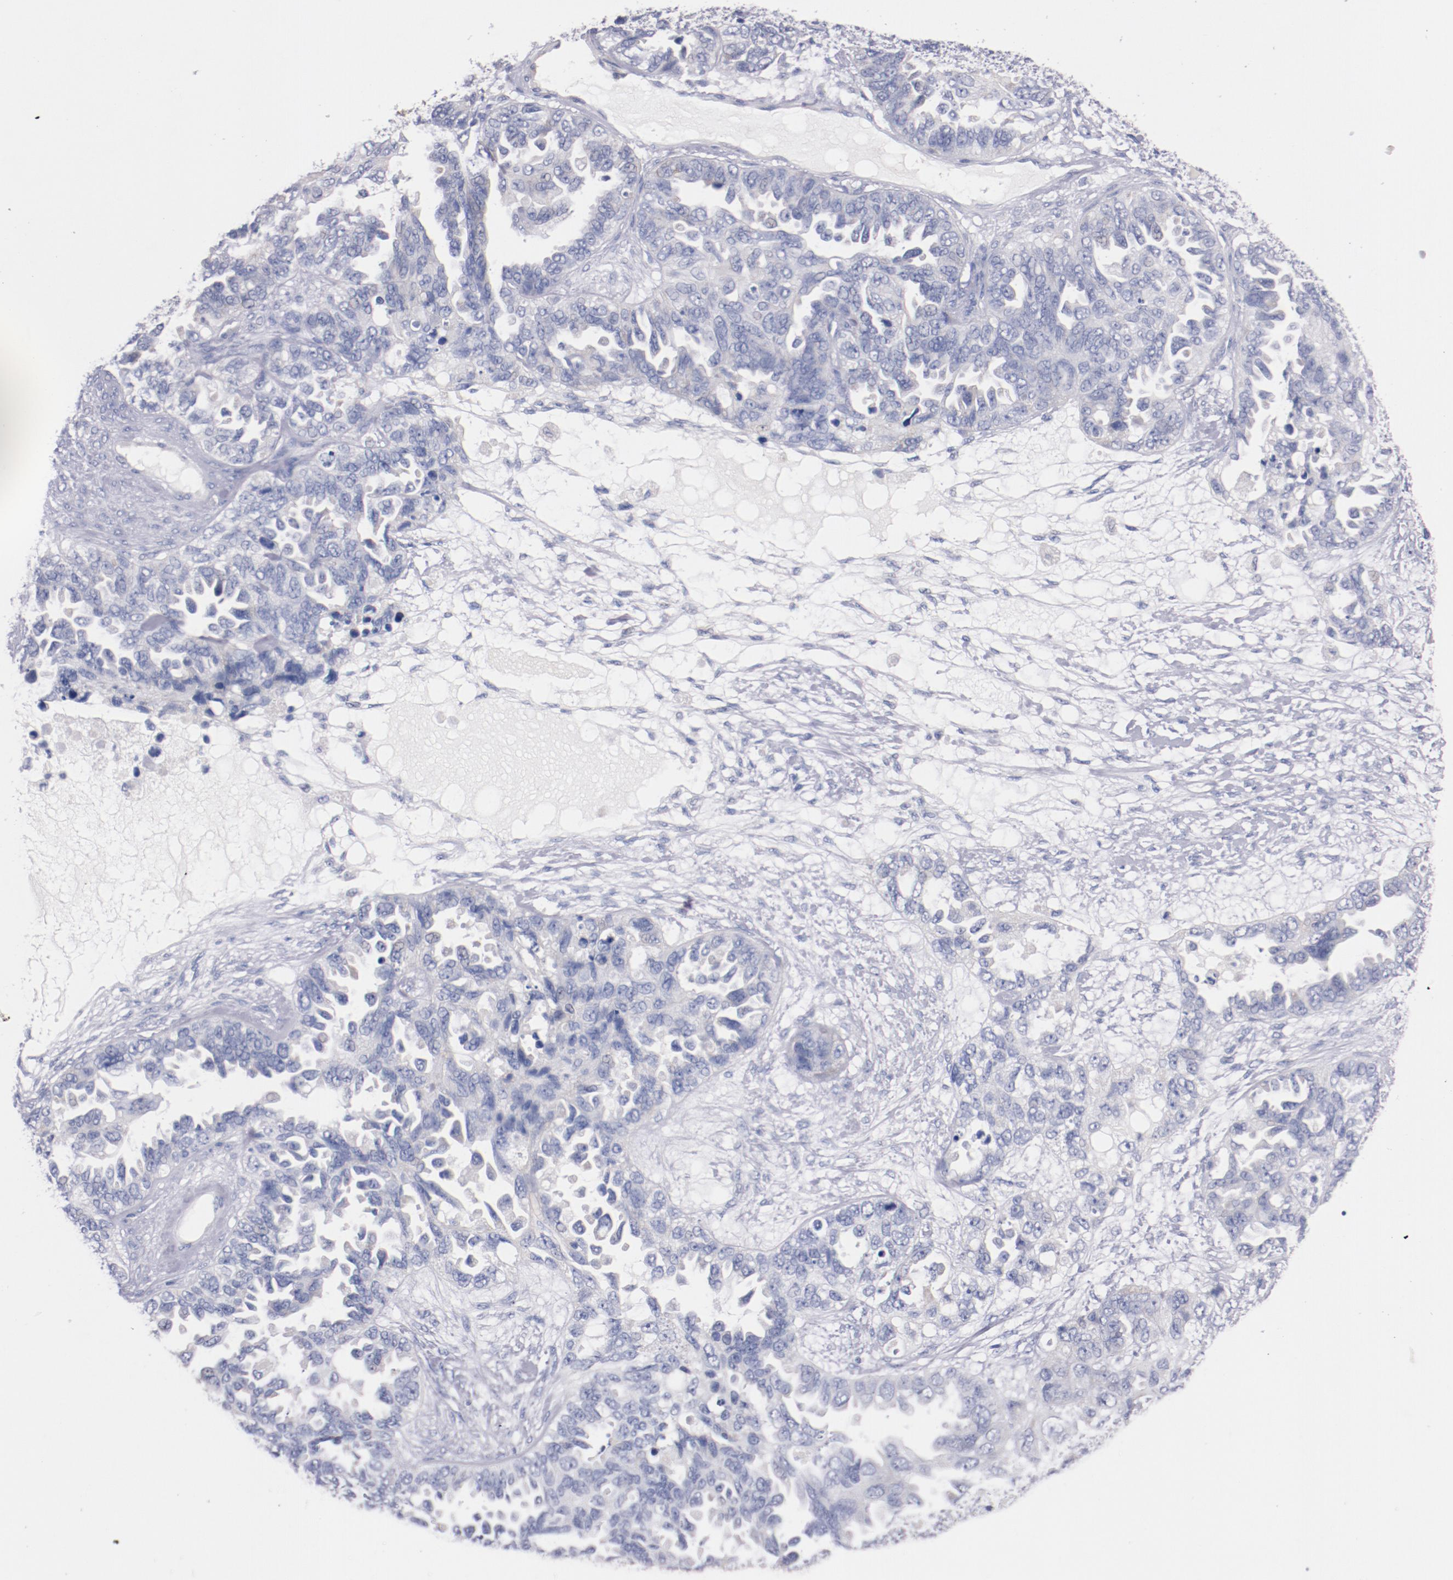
{"staining": {"intensity": "negative", "quantity": "none", "location": "none"}, "tissue": "ovarian cancer", "cell_type": "Tumor cells", "image_type": "cancer", "snomed": [{"axis": "morphology", "description": "Cystadenocarcinoma, serous, NOS"}, {"axis": "topography", "description": "Ovary"}], "caption": "Immunohistochemical staining of ovarian cancer (serous cystadenocarcinoma) reveals no significant staining in tumor cells.", "gene": "CNTNAP2", "patient": {"sex": "female", "age": 82}}